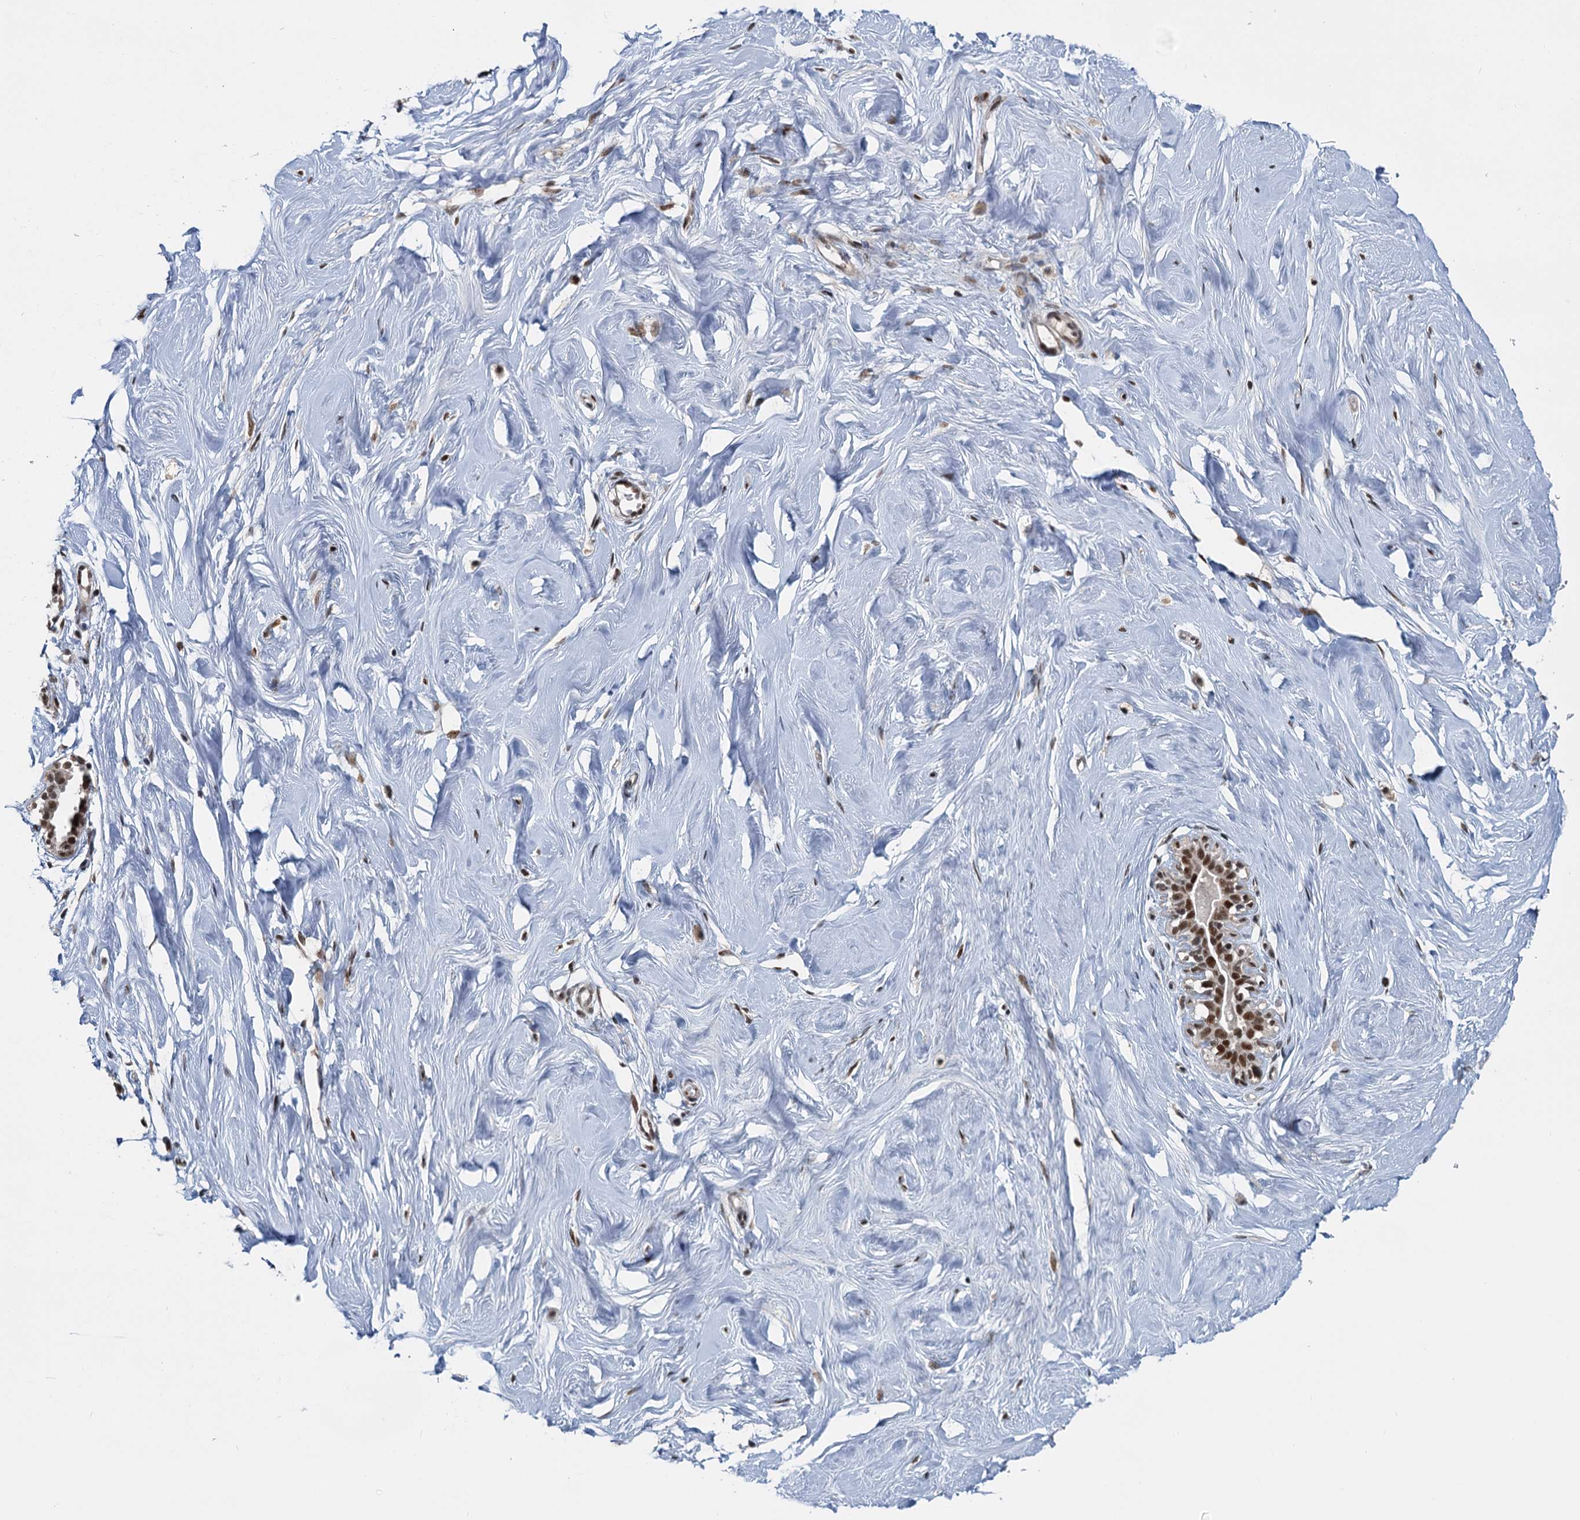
{"staining": {"intensity": "moderate", "quantity": ">75%", "location": "nuclear"}, "tissue": "breast", "cell_type": "Adipocytes", "image_type": "normal", "snomed": [{"axis": "morphology", "description": "Normal tissue, NOS"}, {"axis": "morphology", "description": "Adenoma, NOS"}, {"axis": "topography", "description": "Breast"}], "caption": "DAB (3,3'-diaminobenzidine) immunohistochemical staining of normal breast displays moderate nuclear protein staining in approximately >75% of adipocytes. The staining is performed using DAB brown chromogen to label protein expression. The nuclei are counter-stained blue using hematoxylin.", "gene": "WBP4", "patient": {"sex": "female", "age": 23}}